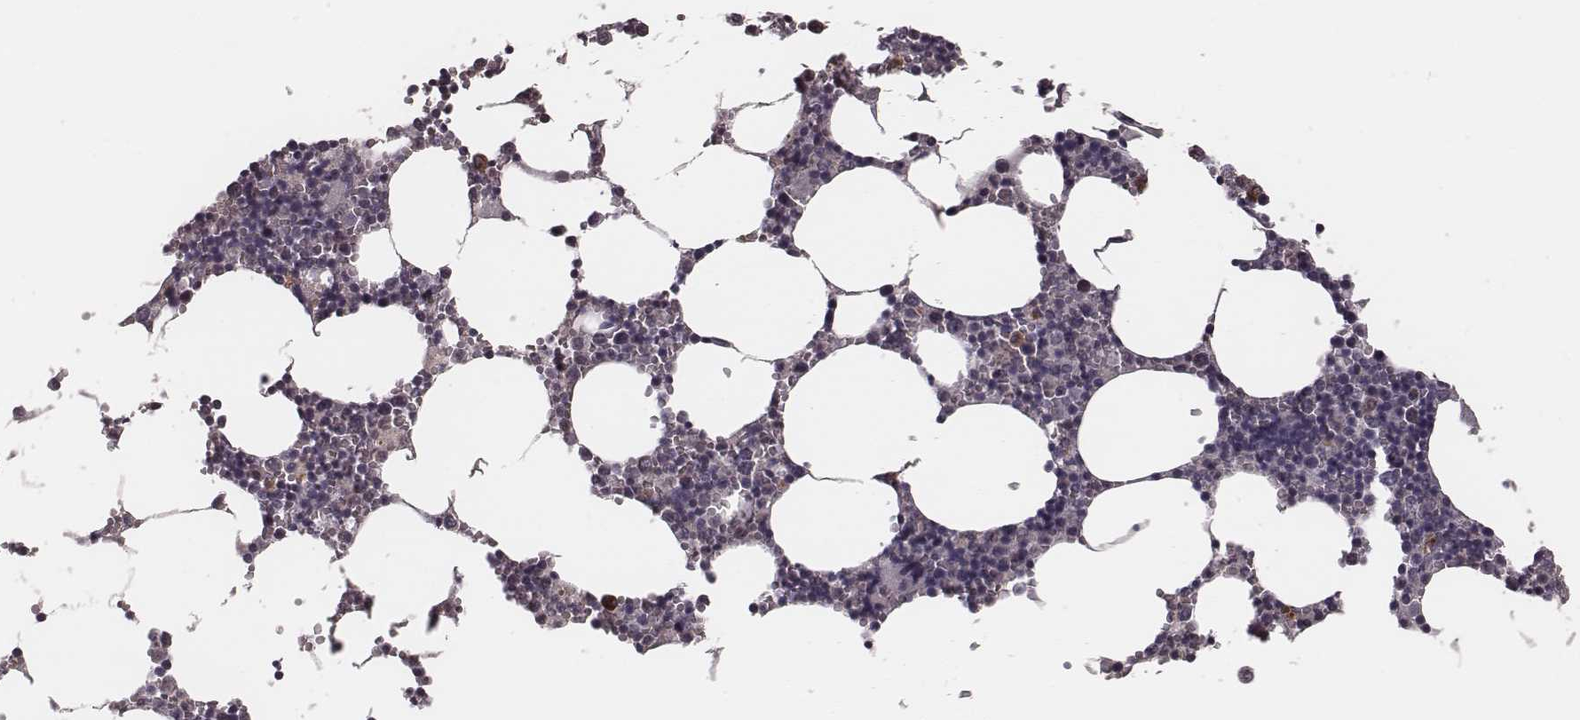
{"staining": {"intensity": "strong", "quantity": "<25%", "location": "cytoplasmic/membranous"}, "tissue": "bone marrow", "cell_type": "Hematopoietic cells", "image_type": "normal", "snomed": [{"axis": "morphology", "description": "Normal tissue, NOS"}, {"axis": "topography", "description": "Bone marrow"}], "caption": "Protein staining of benign bone marrow reveals strong cytoplasmic/membranous staining in about <25% of hematopoietic cells.", "gene": "P2RX5", "patient": {"sex": "male", "age": 54}}